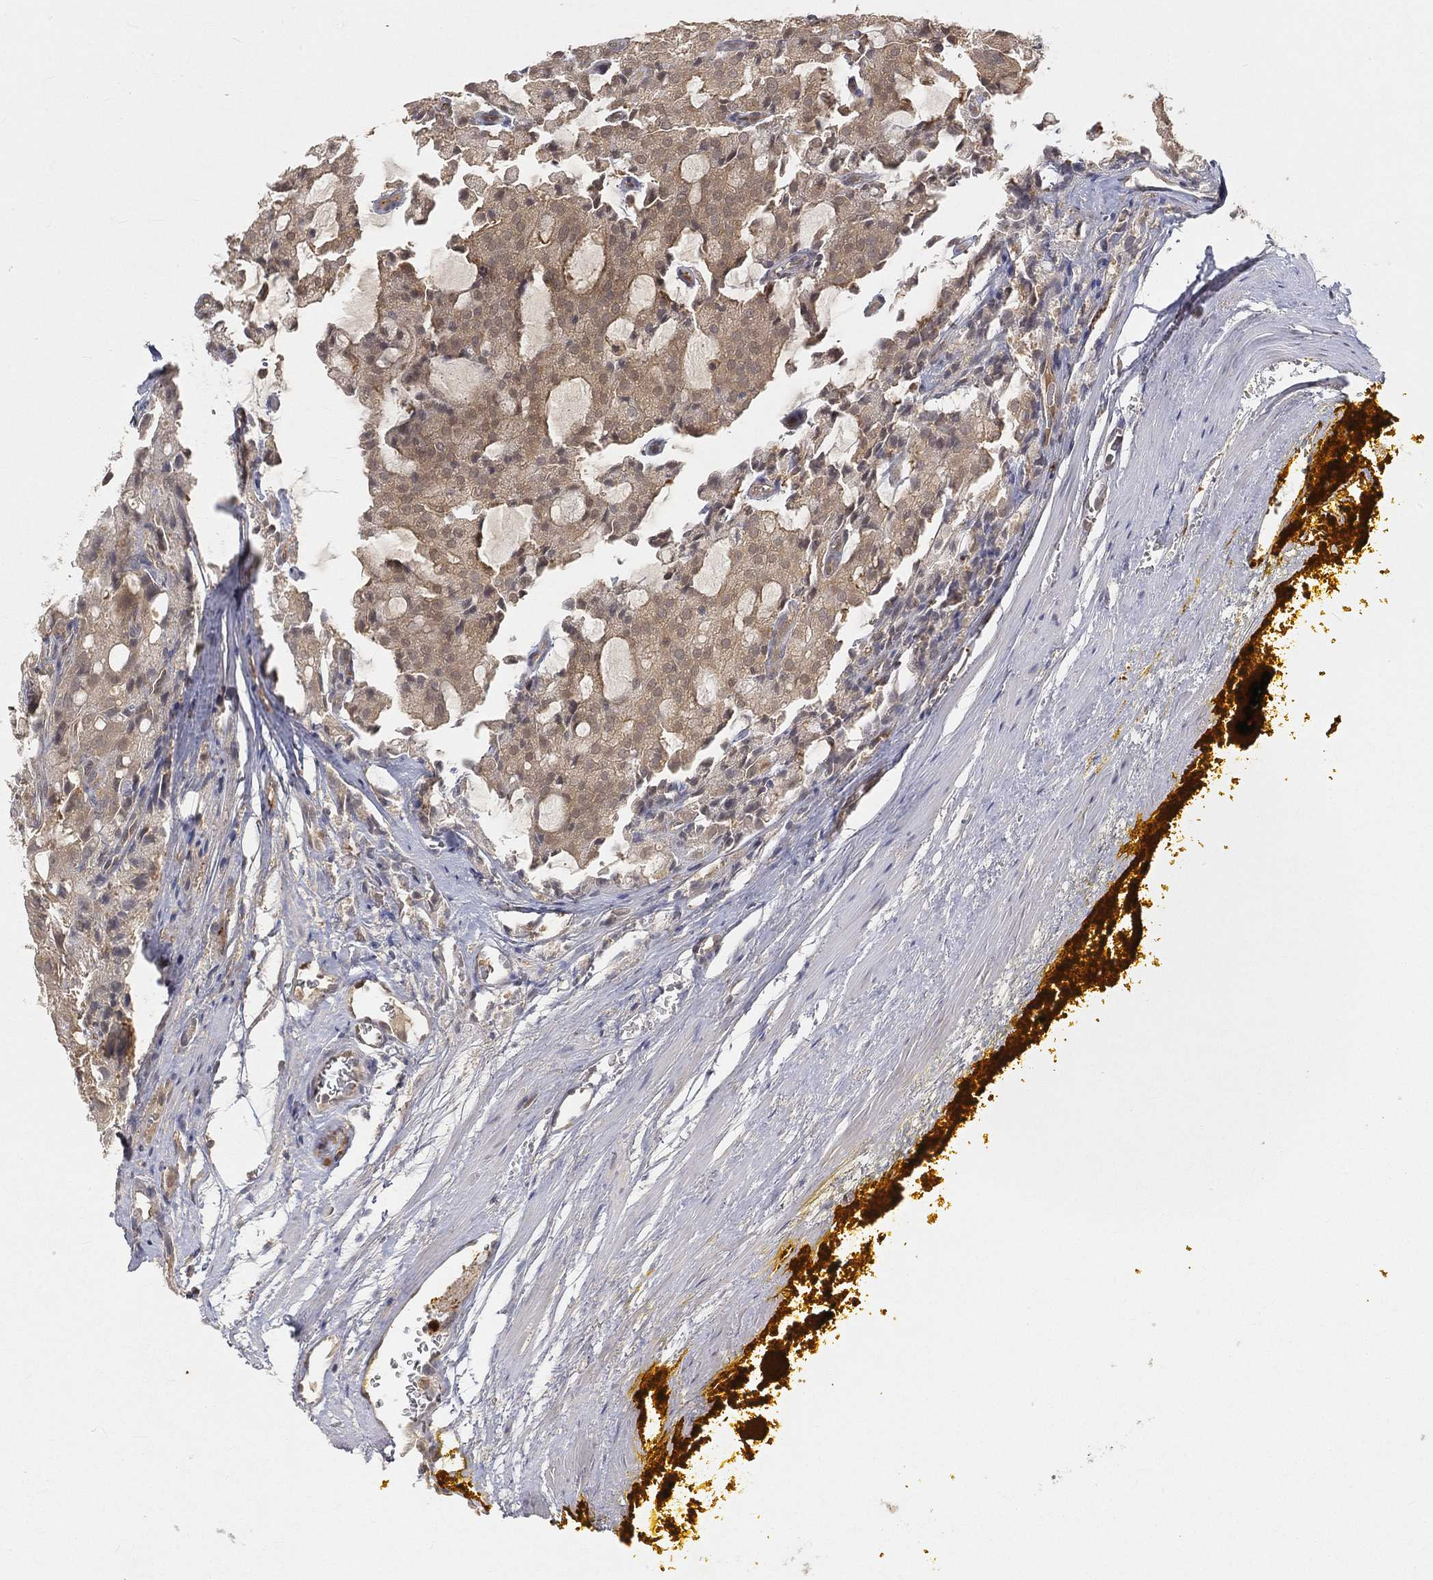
{"staining": {"intensity": "weak", "quantity": "25%-75%", "location": "cytoplasmic/membranous"}, "tissue": "prostate cancer", "cell_type": "Tumor cells", "image_type": "cancer", "snomed": [{"axis": "morphology", "description": "Adenocarcinoma, NOS"}, {"axis": "topography", "description": "Prostate and seminal vesicle, NOS"}, {"axis": "topography", "description": "Prostate"}], "caption": "A photomicrograph showing weak cytoplasmic/membranous positivity in approximately 25%-75% of tumor cells in prostate cancer (adenocarcinoma), as visualized by brown immunohistochemical staining.", "gene": "MAPK1", "patient": {"sex": "male", "age": 67}}